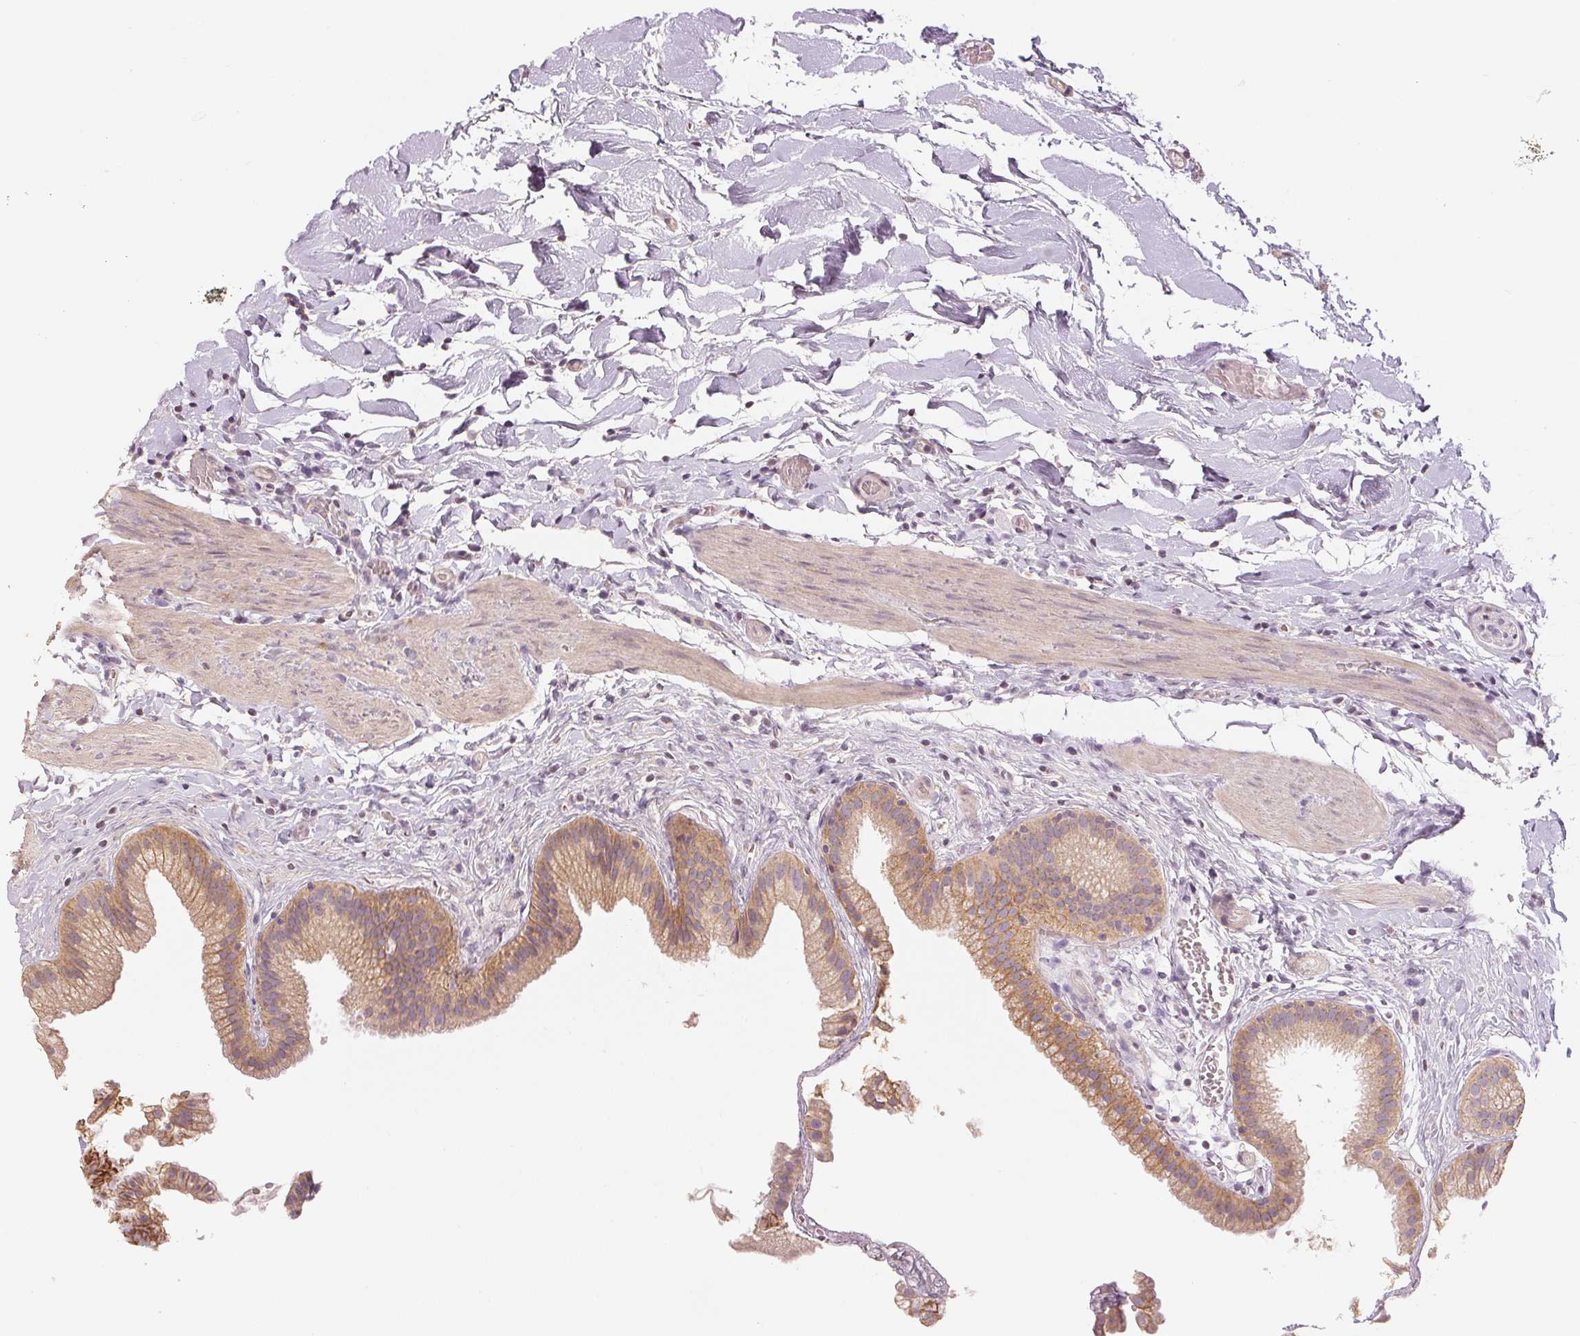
{"staining": {"intensity": "moderate", "quantity": ">75%", "location": "cytoplasmic/membranous"}, "tissue": "gallbladder", "cell_type": "Glandular cells", "image_type": "normal", "snomed": [{"axis": "morphology", "description": "Normal tissue, NOS"}, {"axis": "topography", "description": "Gallbladder"}], "caption": "Benign gallbladder was stained to show a protein in brown. There is medium levels of moderate cytoplasmic/membranous staining in approximately >75% of glandular cells. The staining was performed using DAB (3,3'-diaminobenzidine), with brown indicating positive protein expression. Nuclei are stained blue with hematoxylin.", "gene": "COX14", "patient": {"sex": "female", "age": 63}}